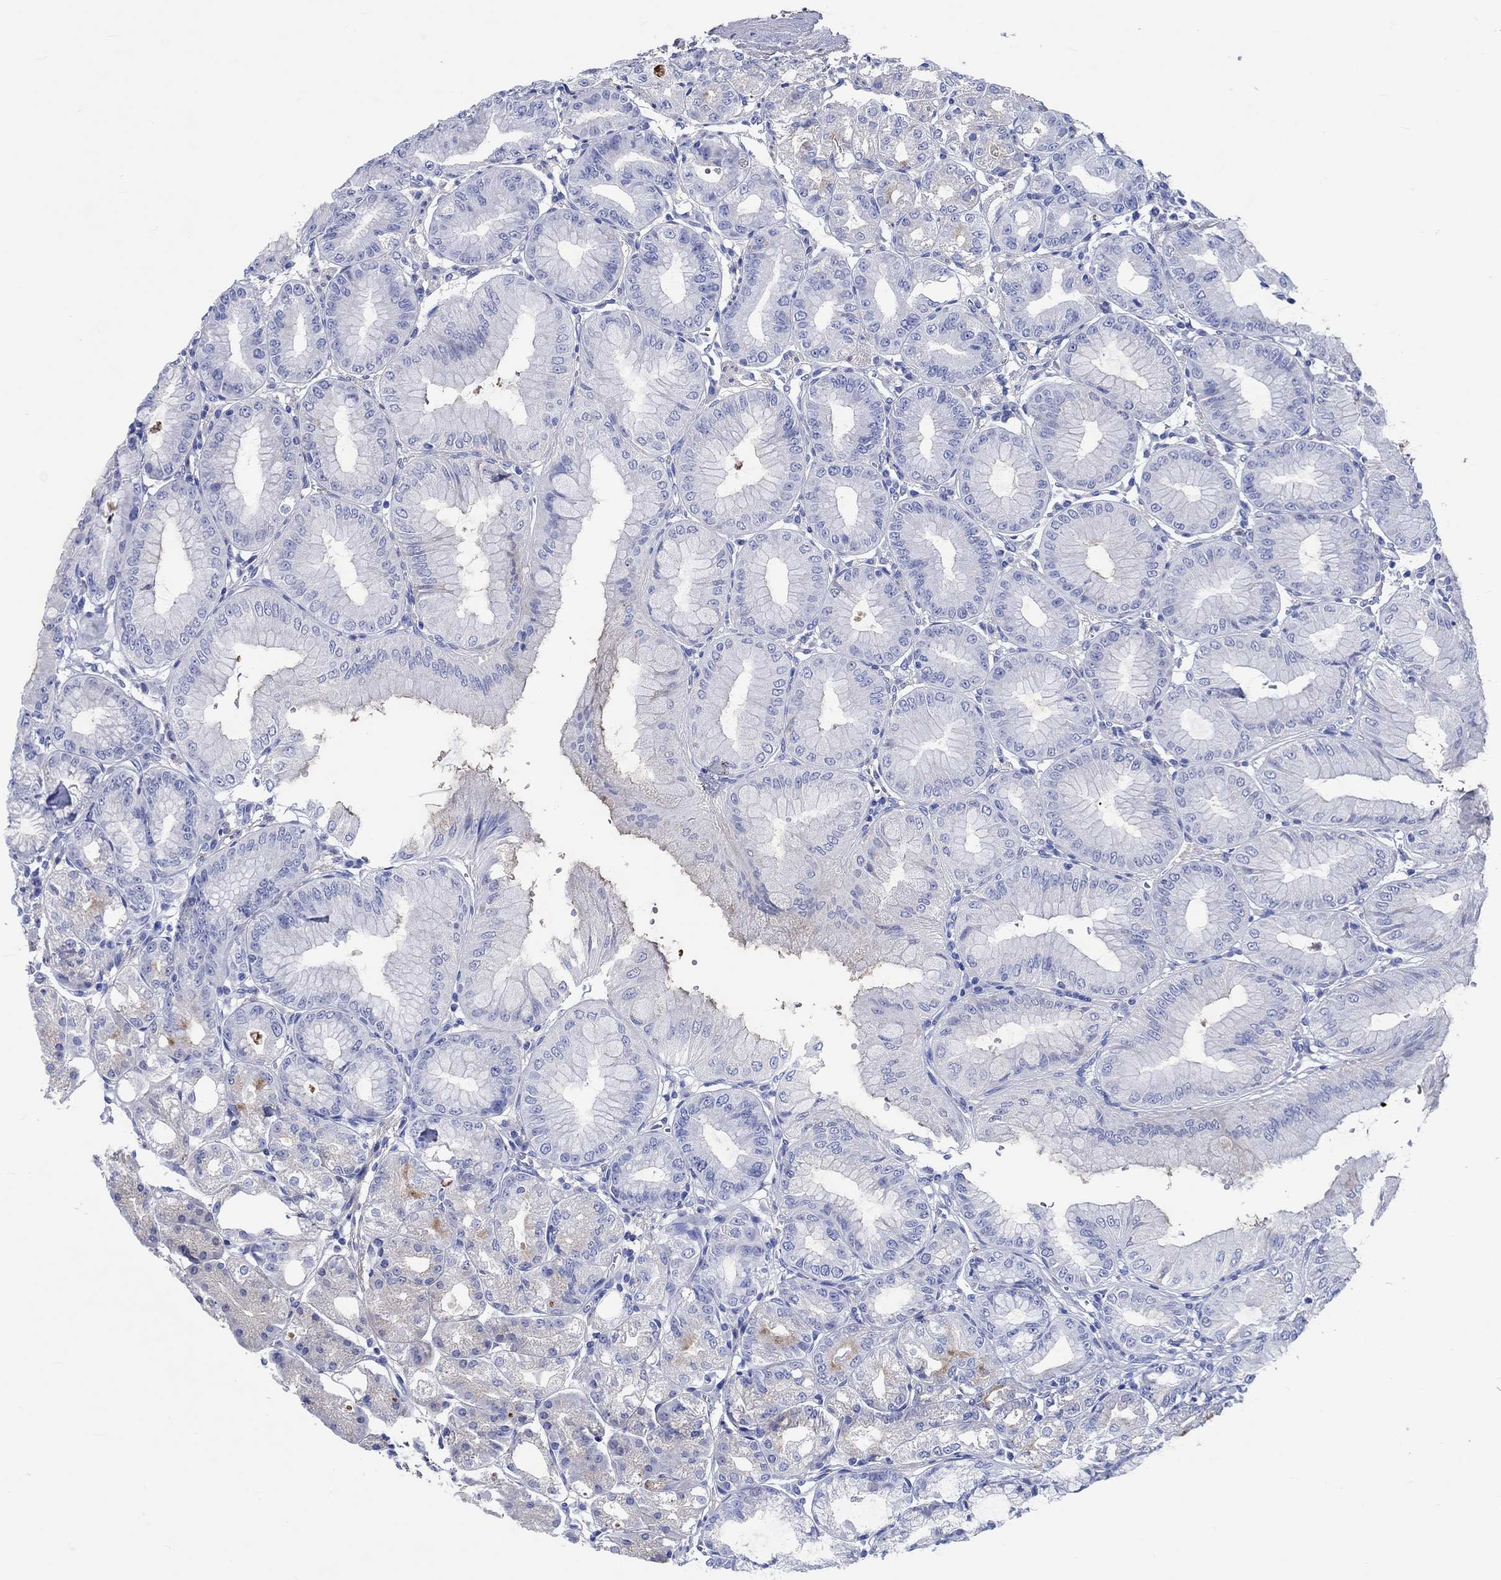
{"staining": {"intensity": "strong", "quantity": "<25%", "location": "cytoplasmic/membranous"}, "tissue": "stomach", "cell_type": "Glandular cells", "image_type": "normal", "snomed": [{"axis": "morphology", "description": "Normal tissue, NOS"}, {"axis": "topography", "description": "Stomach"}], "caption": "The micrograph demonstrates immunohistochemical staining of normal stomach. There is strong cytoplasmic/membranous staining is present in approximately <25% of glandular cells.", "gene": "SHISA4", "patient": {"sex": "male", "age": 71}}